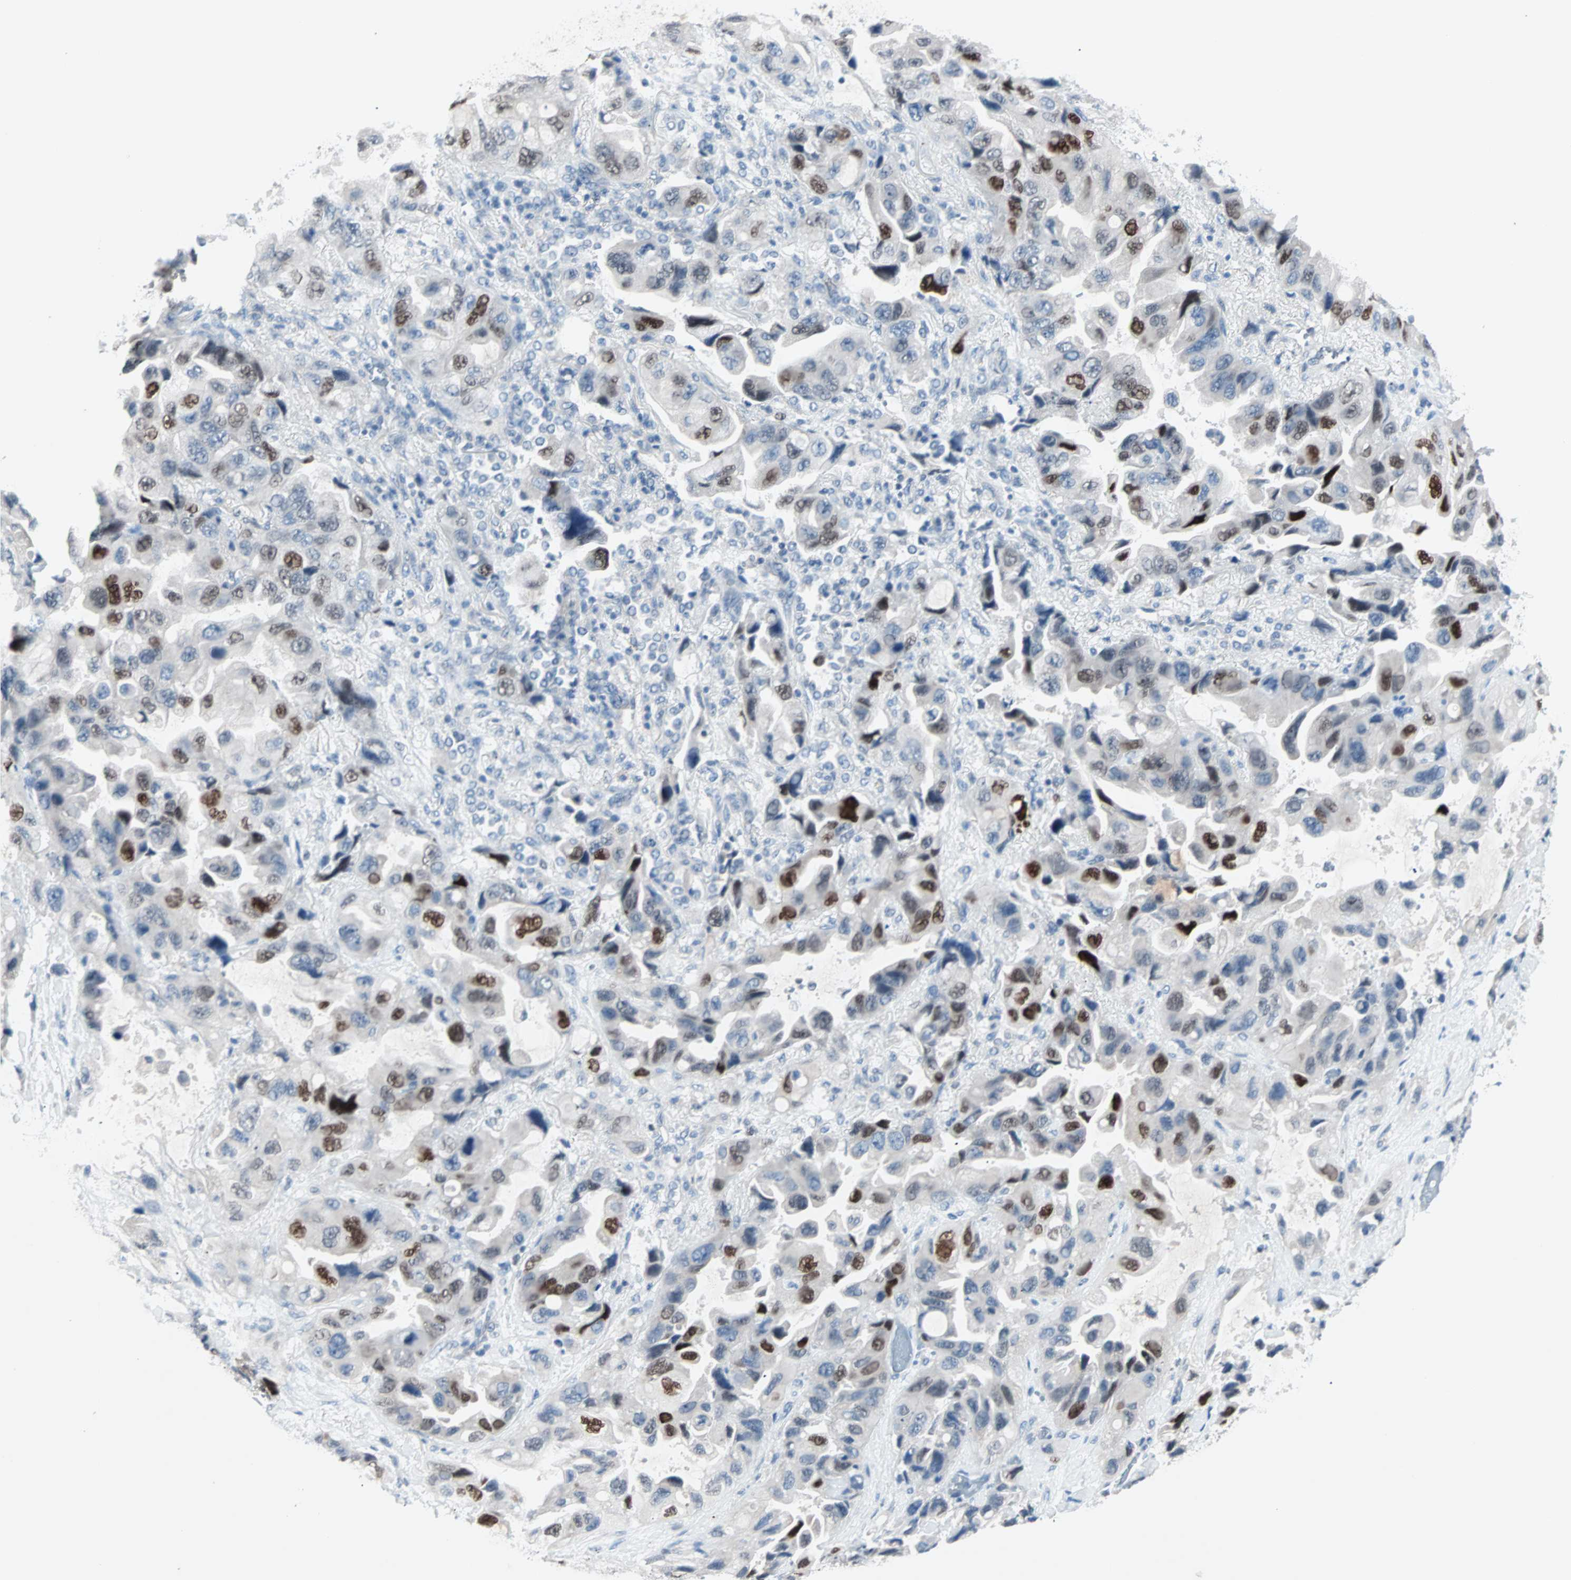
{"staining": {"intensity": "strong", "quantity": "<25%", "location": "nuclear"}, "tissue": "lung cancer", "cell_type": "Tumor cells", "image_type": "cancer", "snomed": [{"axis": "morphology", "description": "Squamous cell carcinoma, NOS"}, {"axis": "topography", "description": "Lung"}], "caption": "An image of lung cancer (squamous cell carcinoma) stained for a protein exhibits strong nuclear brown staining in tumor cells.", "gene": "CCNE2", "patient": {"sex": "female", "age": 73}}